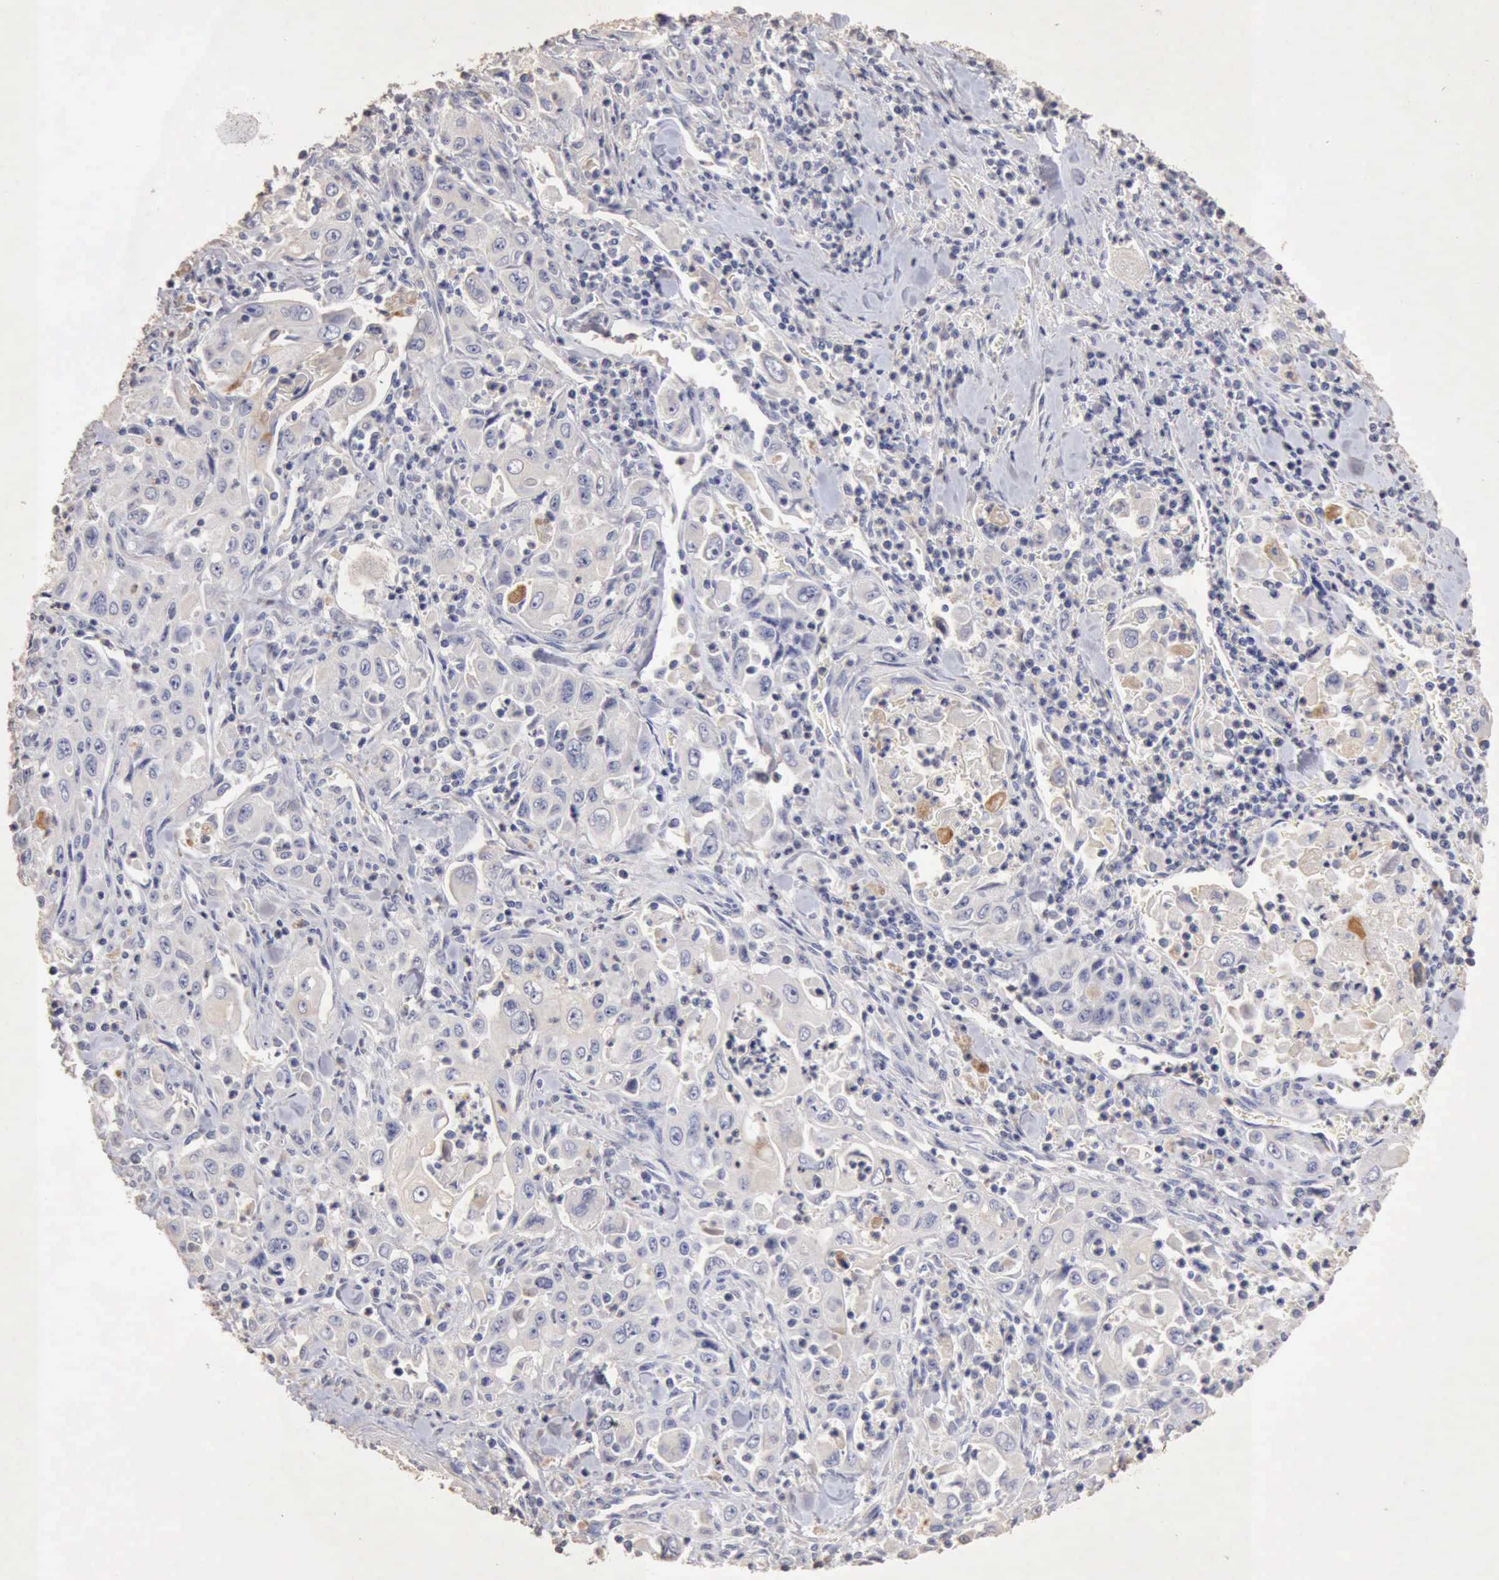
{"staining": {"intensity": "negative", "quantity": "none", "location": "none"}, "tissue": "pancreatic cancer", "cell_type": "Tumor cells", "image_type": "cancer", "snomed": [{"axis": "morphology", "description": "Adenocarcinoma, NOS"}, {"axis": "topography", "description": "Pancreas"}], "caption": "This is an IHC histopathology image of adenocarcinoma (pancreatic). There is no expression in tumor cells.", "gene": "KRT6B", "patient": {"sex": "male", "age": 70}}